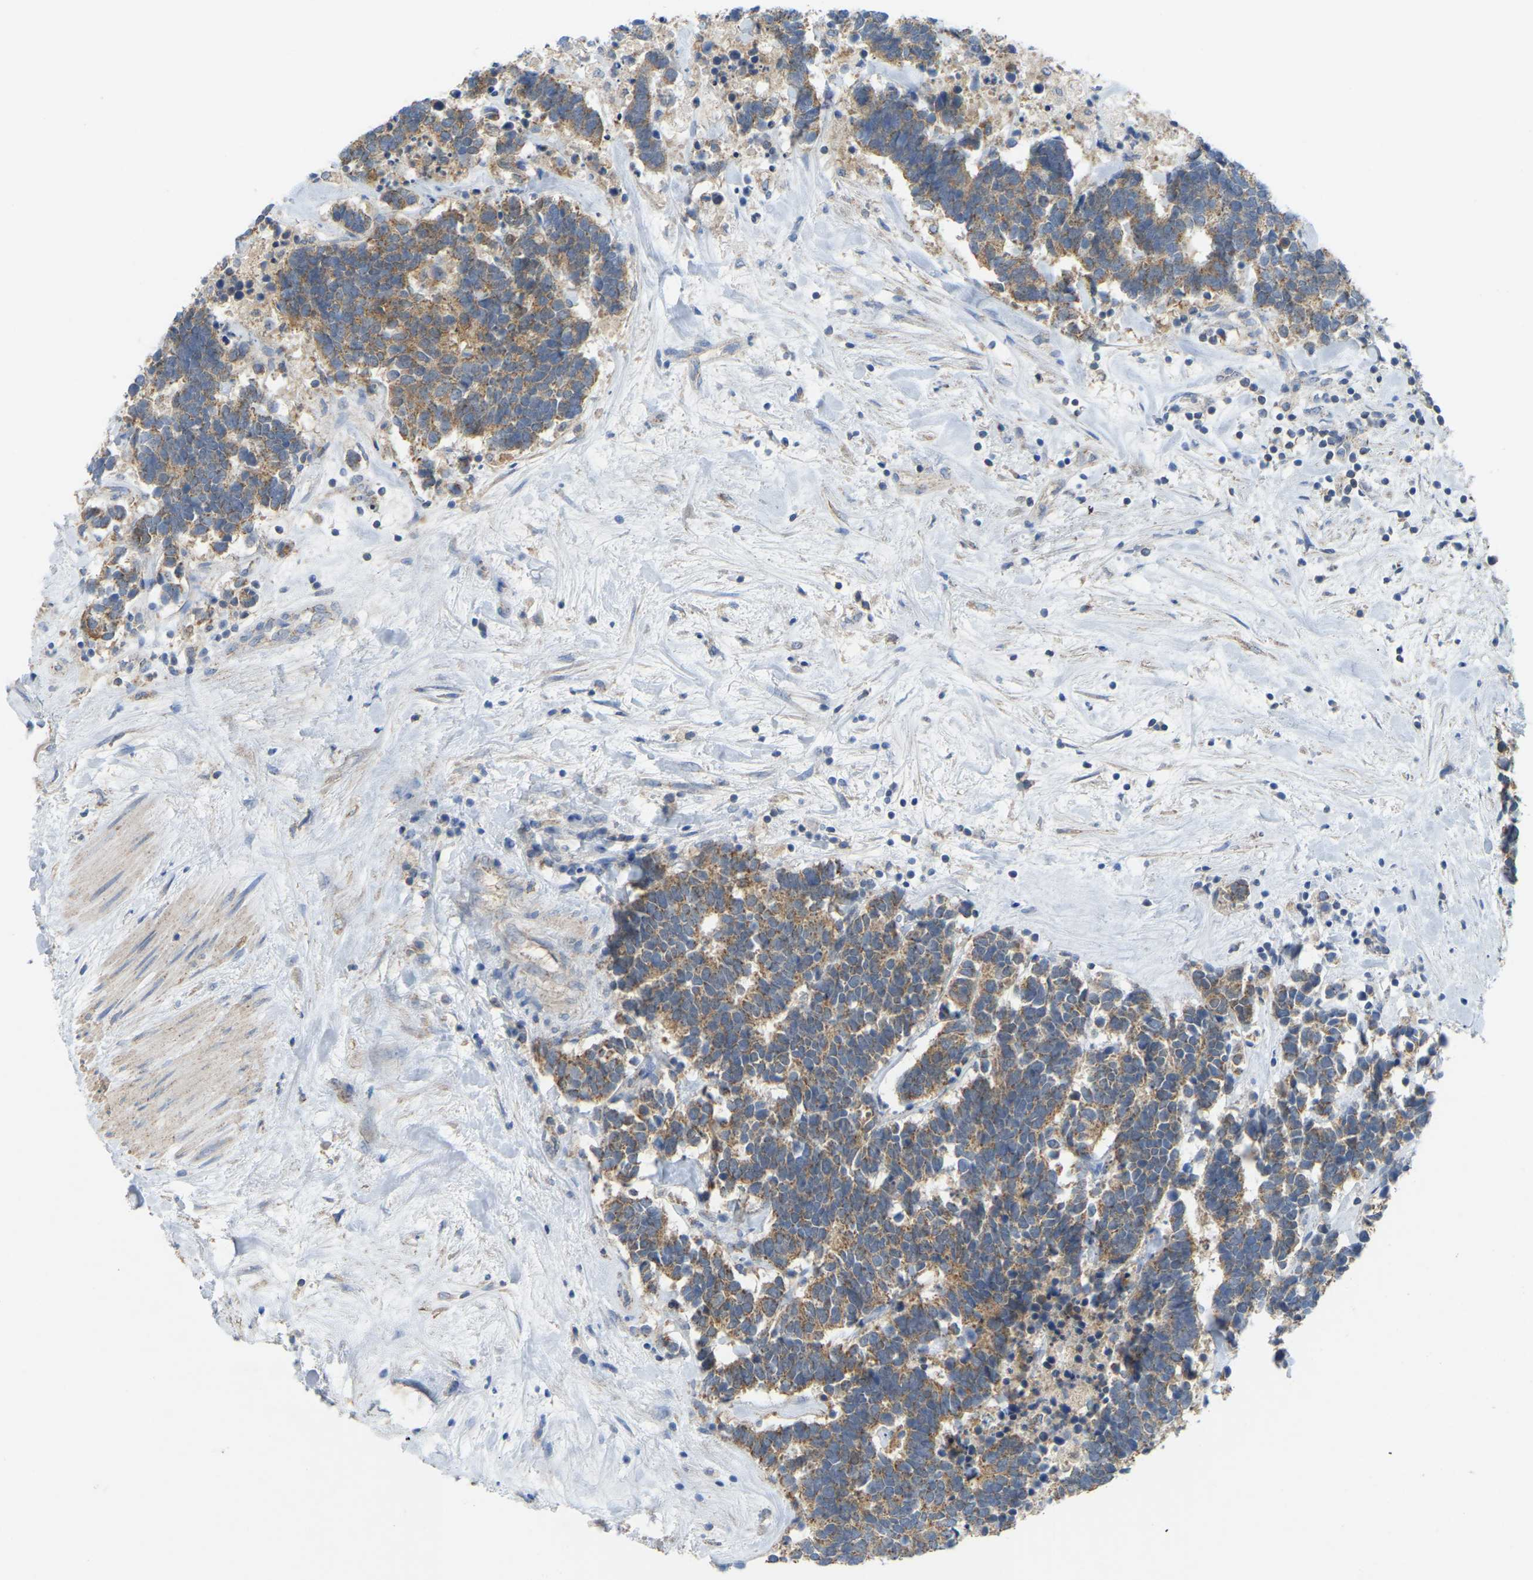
{"staining": {"intensity": "moderate", "quantity": ">75%", "location": "cytoplasmic/membranous"}, "tissue": "carcinoid", "cell_type": "Tumor cells", "image_type": "cancer", "snomed": [{"axis": "morphology", "description": "Carcinoma, NOS"}, {"axis": "morphology", "description": "Carcinoid, malignant, NOS"}, {"axis": "topography", "description": "Urinary bladder"}], "caption": "About >75% of tumor cells in carcinoma reveal moderate cytoplasmic/membranous protein expression as visualized by brown immunohistochemical staining.", "gene": "SERPINB5", "patient": {"sex": "male", "age": 57}}